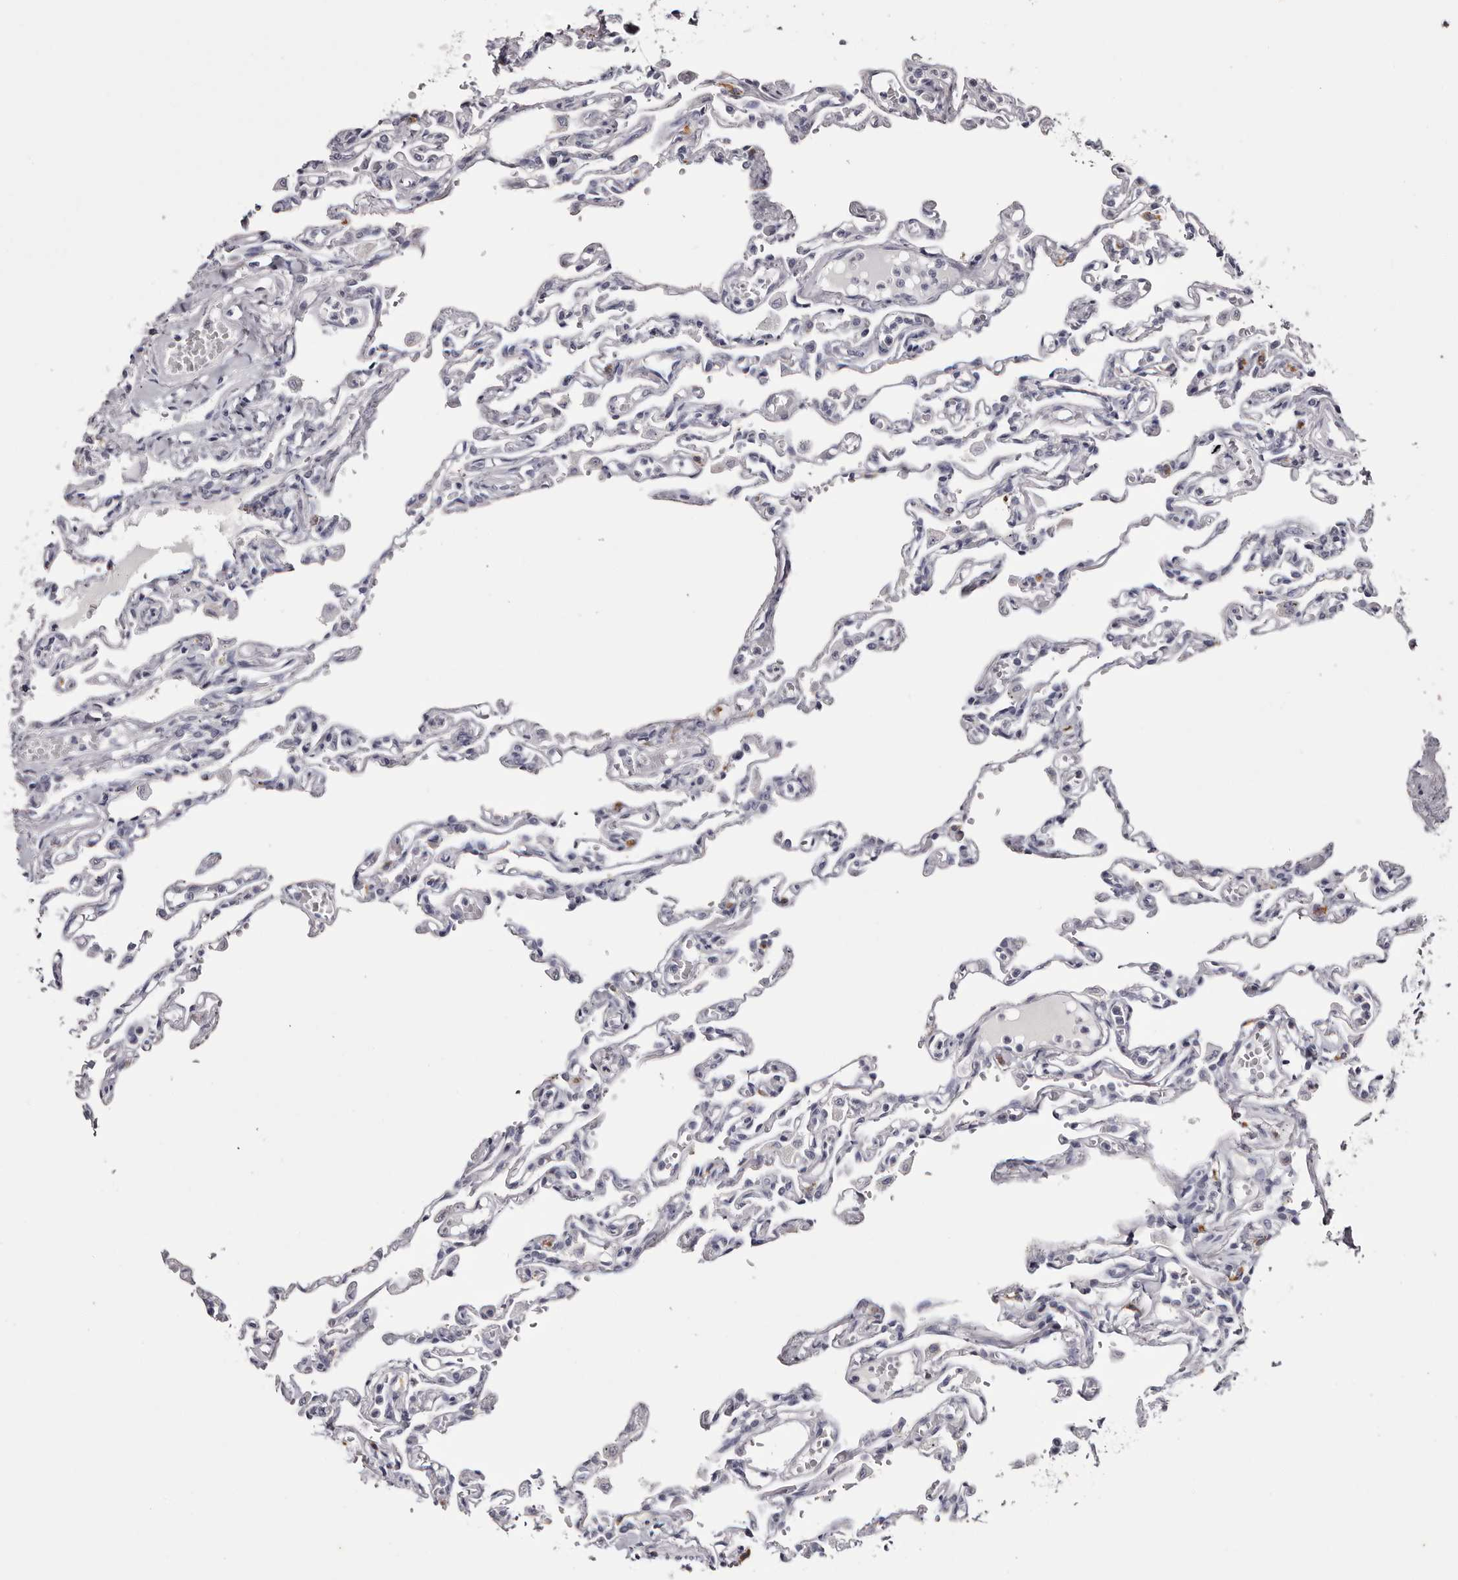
{"staining": {"intensity": "negative", "quantity": "none", "location": "none"}, "tissue": "lung", "cell_type": "Alveolar cells", "image_type": "normal", "snomed": [{"axis": "morphology", "description": "Normal tissue, NOS"}, {"axis": "topography", "description": "Lung"}], "caption": "DAB immunohistochemical staining of normal lung shows no significant expression in alveolar cells.", "gene": "CA6", "patient": {"sex": "male", "age": 21}}